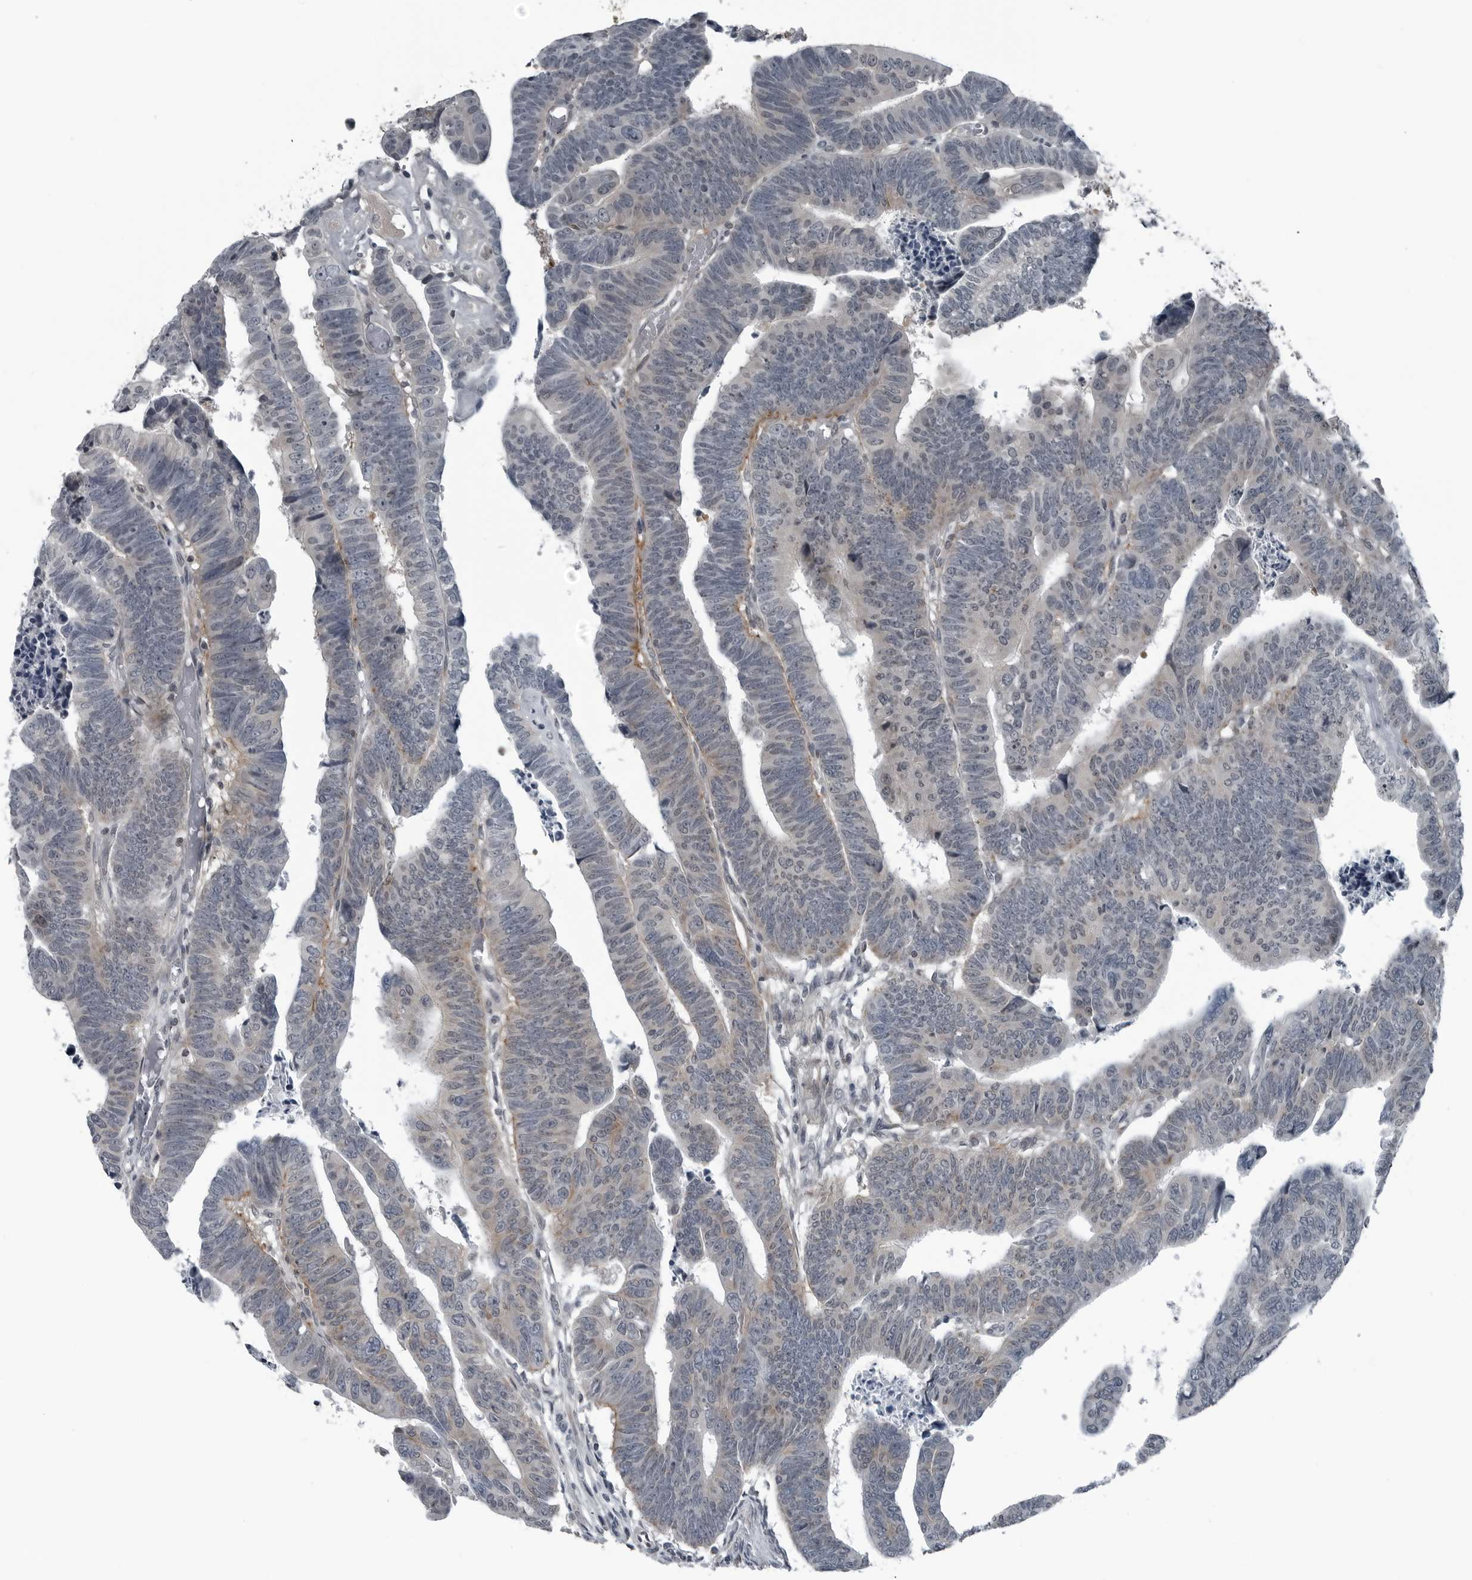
{"staining": {"intensity": "weak", "quantity": "<25%", "location": "cytoplasmic/membranous"}, "tissue": "colorectal cancer", "cell_type": "Tumor cells", "image_type": "cancer", "snomed": [{"axis": "morphology", "description": "Adenocarcinoma, NOS"}, {"axis": "topography", "description": "Rectum"}], "caption": "A high-resolution photomicrograph shows IHC staining of colorectal cancer, which exhibits no significant positivity in tumor cells.", "gene": "GAK", "patient": {"sex": "female", "age": 65}}